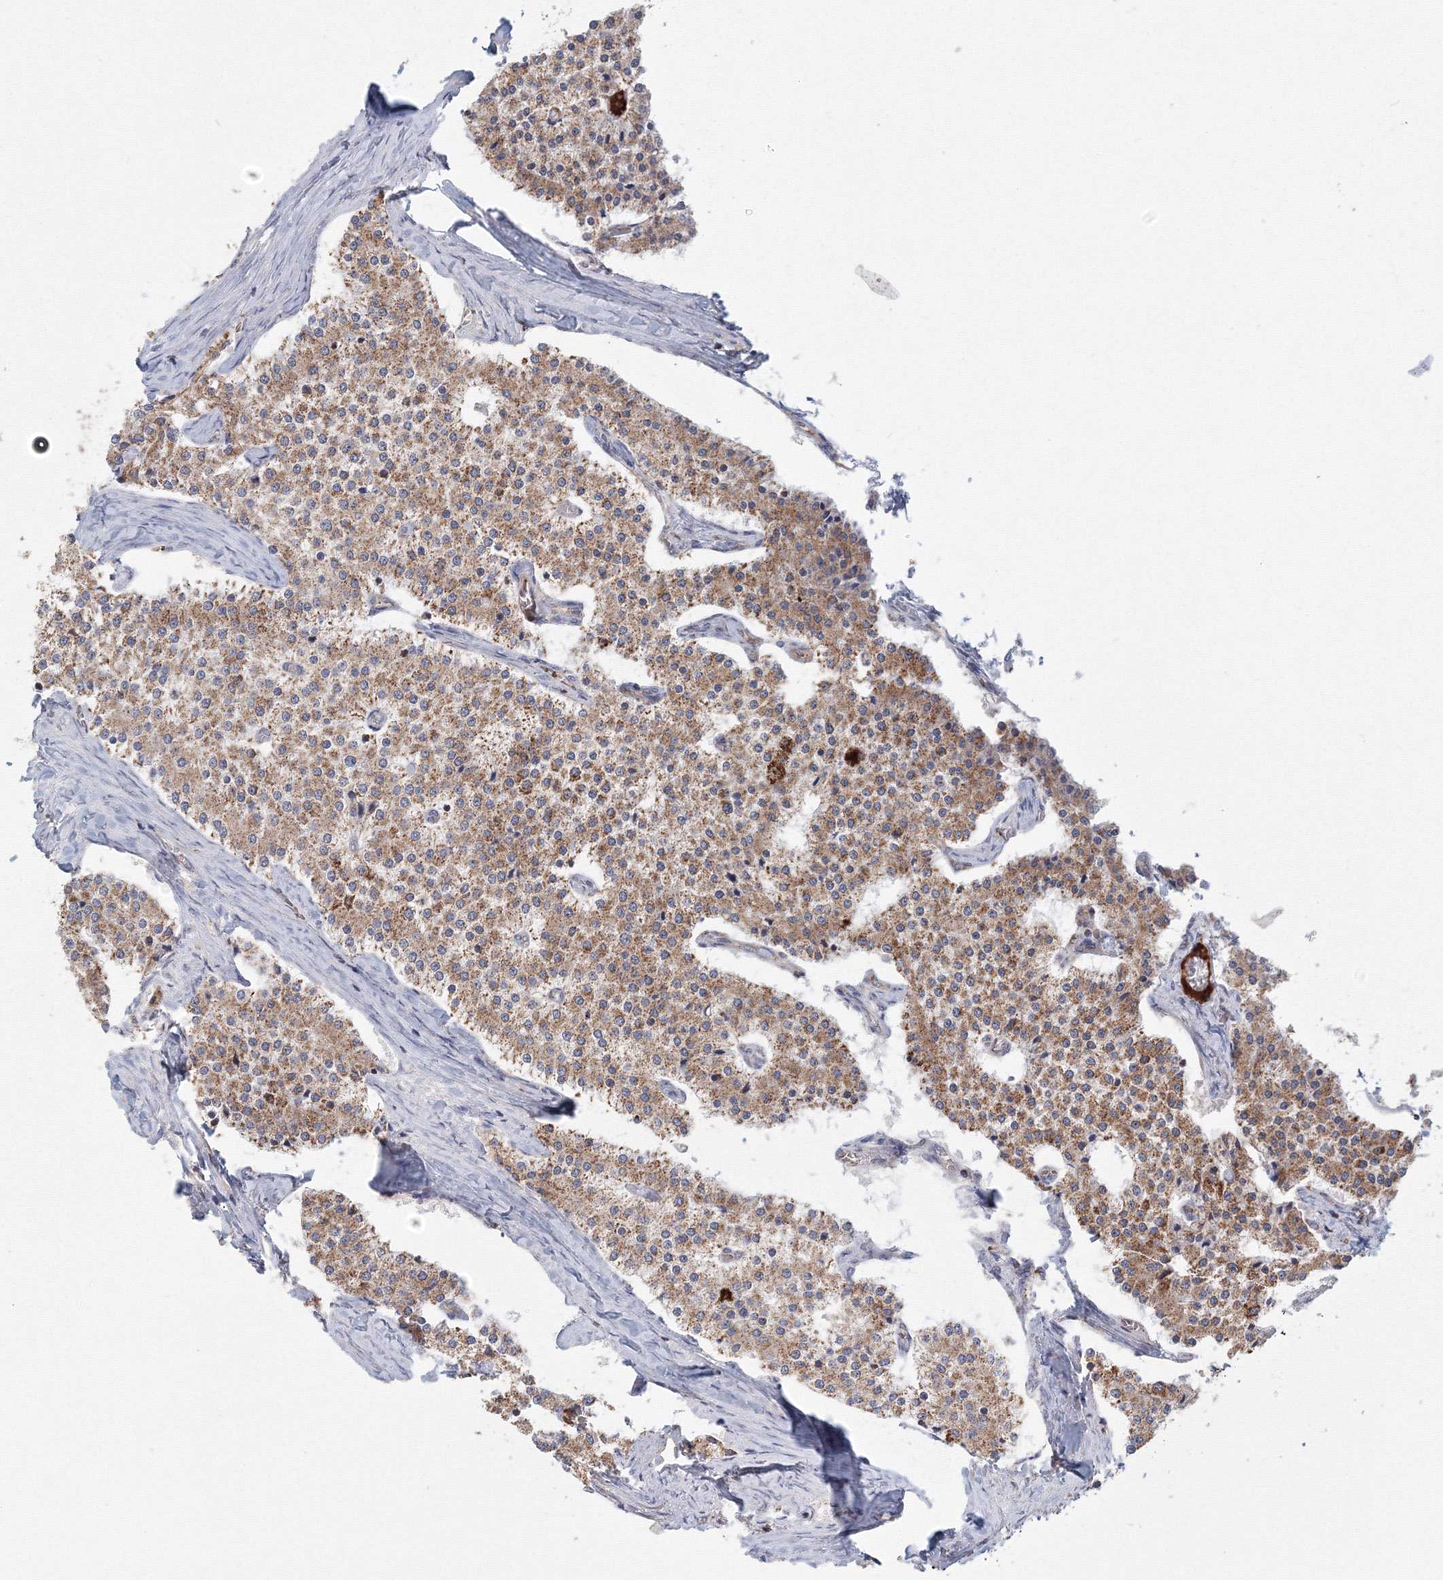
{"staining": {"intensity": "moderate", "quantity": ">75%", "location": "cytoplasmic/membranous"}, "tissue": "carcinoid", "cell_type": "Tumor cells", "image_type": "cancer", "snomed": [{"axis": "morphology", "description": "Carcinoid, malignant, NOS"}, {"axis": "topography", "description": "Colon"}], "caption": "A histopathology image of carcinoid (malignant) stained for a protein reveals moderate cytoplasmic/membranous brown staining in tumor cells.", "gene": "GRPEL1", "patient": {"sex": "female", "age": 52}}